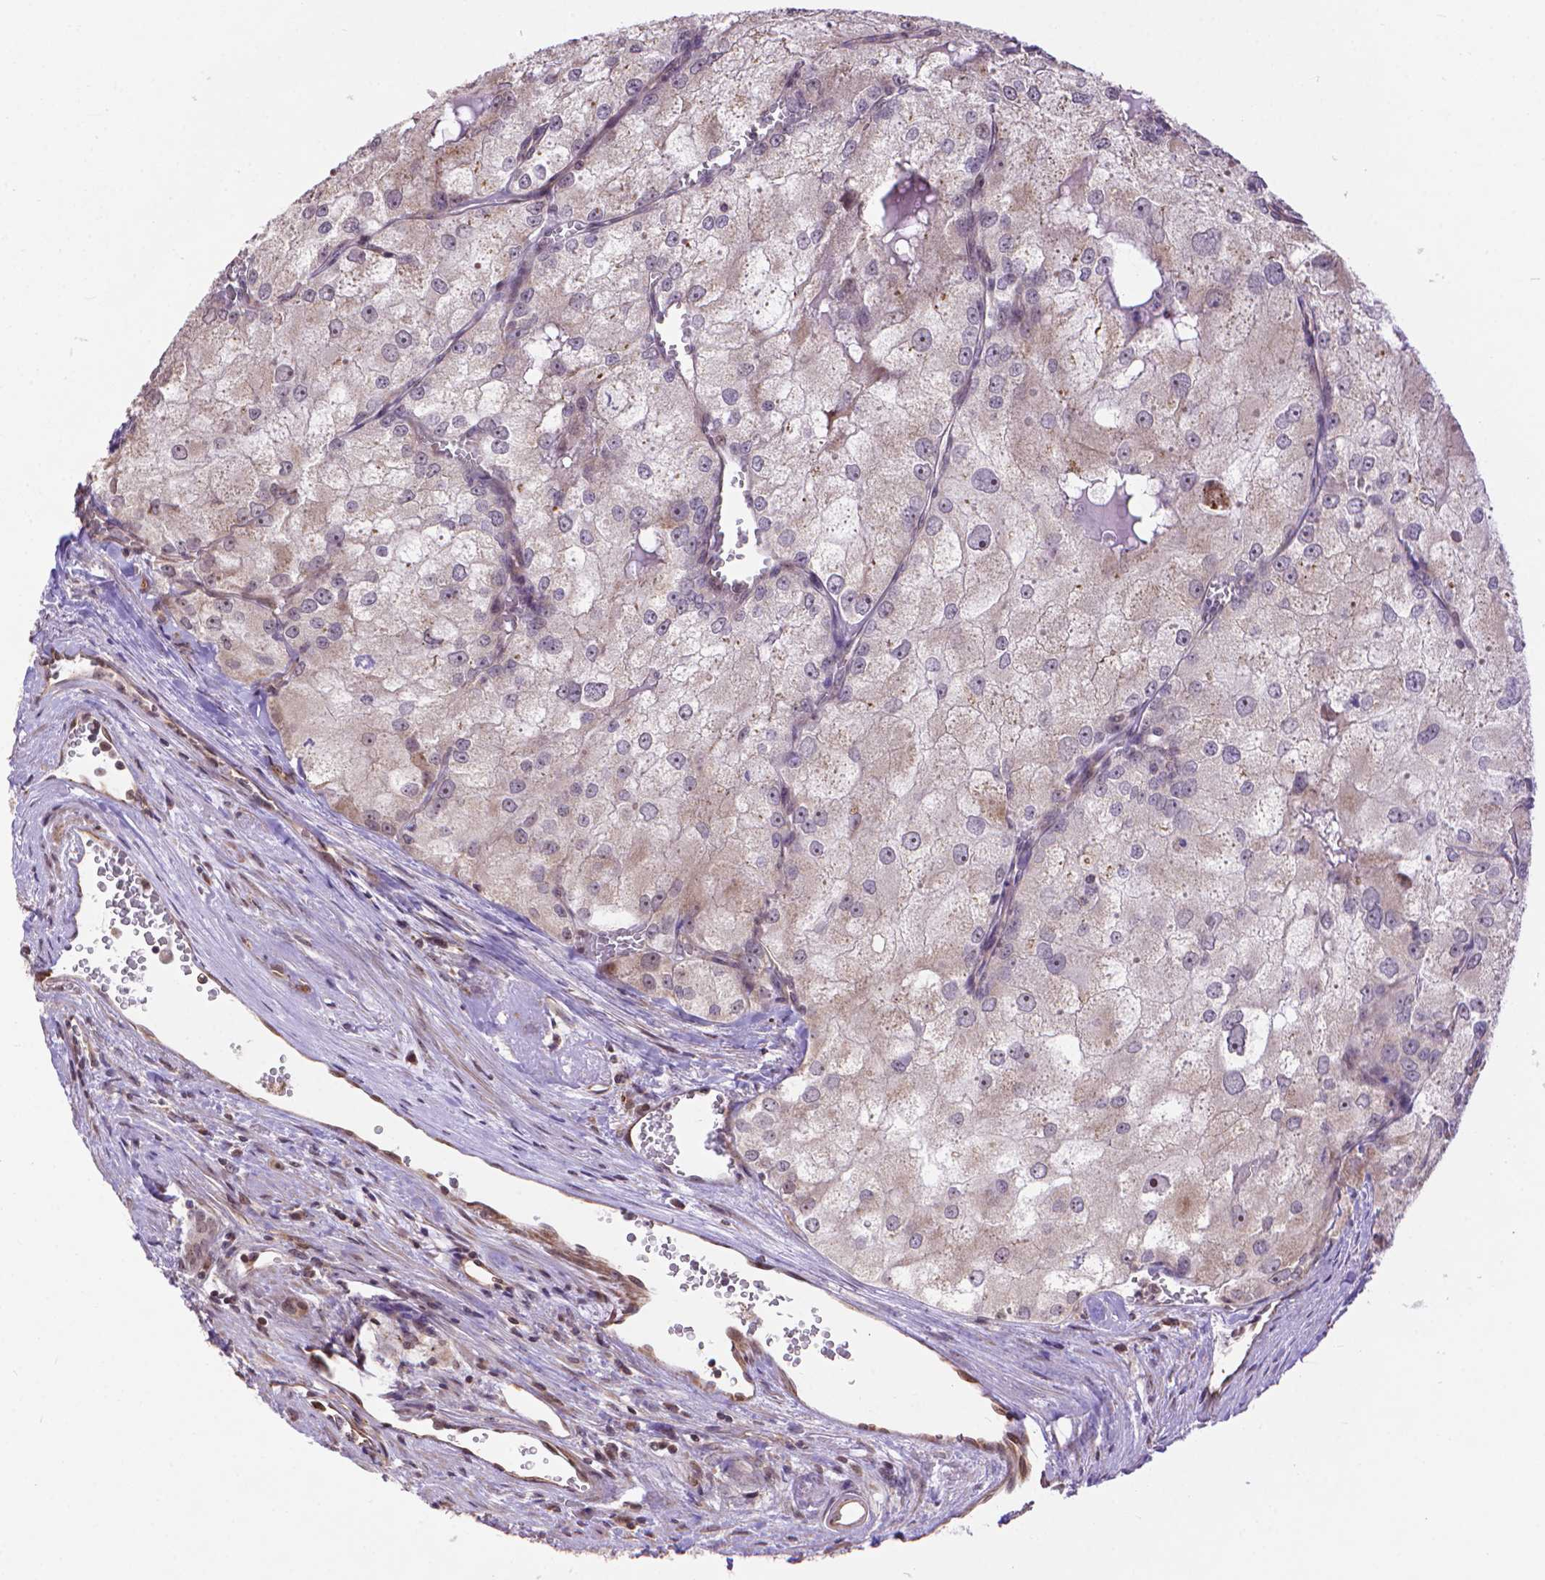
{"staining": {"intensity": "negative", "quantity": "none", "location": "none"}, "tissue": "renal cancer", "cell_type": "Tumor cells", "image_type": "cancer", "snomed": [{"axis": "morphology", "description": "Adenocarcinoma, NOS"}, {"axis": "topography", "description": "Kidney"}], "caption": "The photomicrograph demonstrates no staining of tumor cells in renal cancer (adenocarcinoma).", "gene": "TMEM135", "patient": {"sex": "female", "age": 70}}